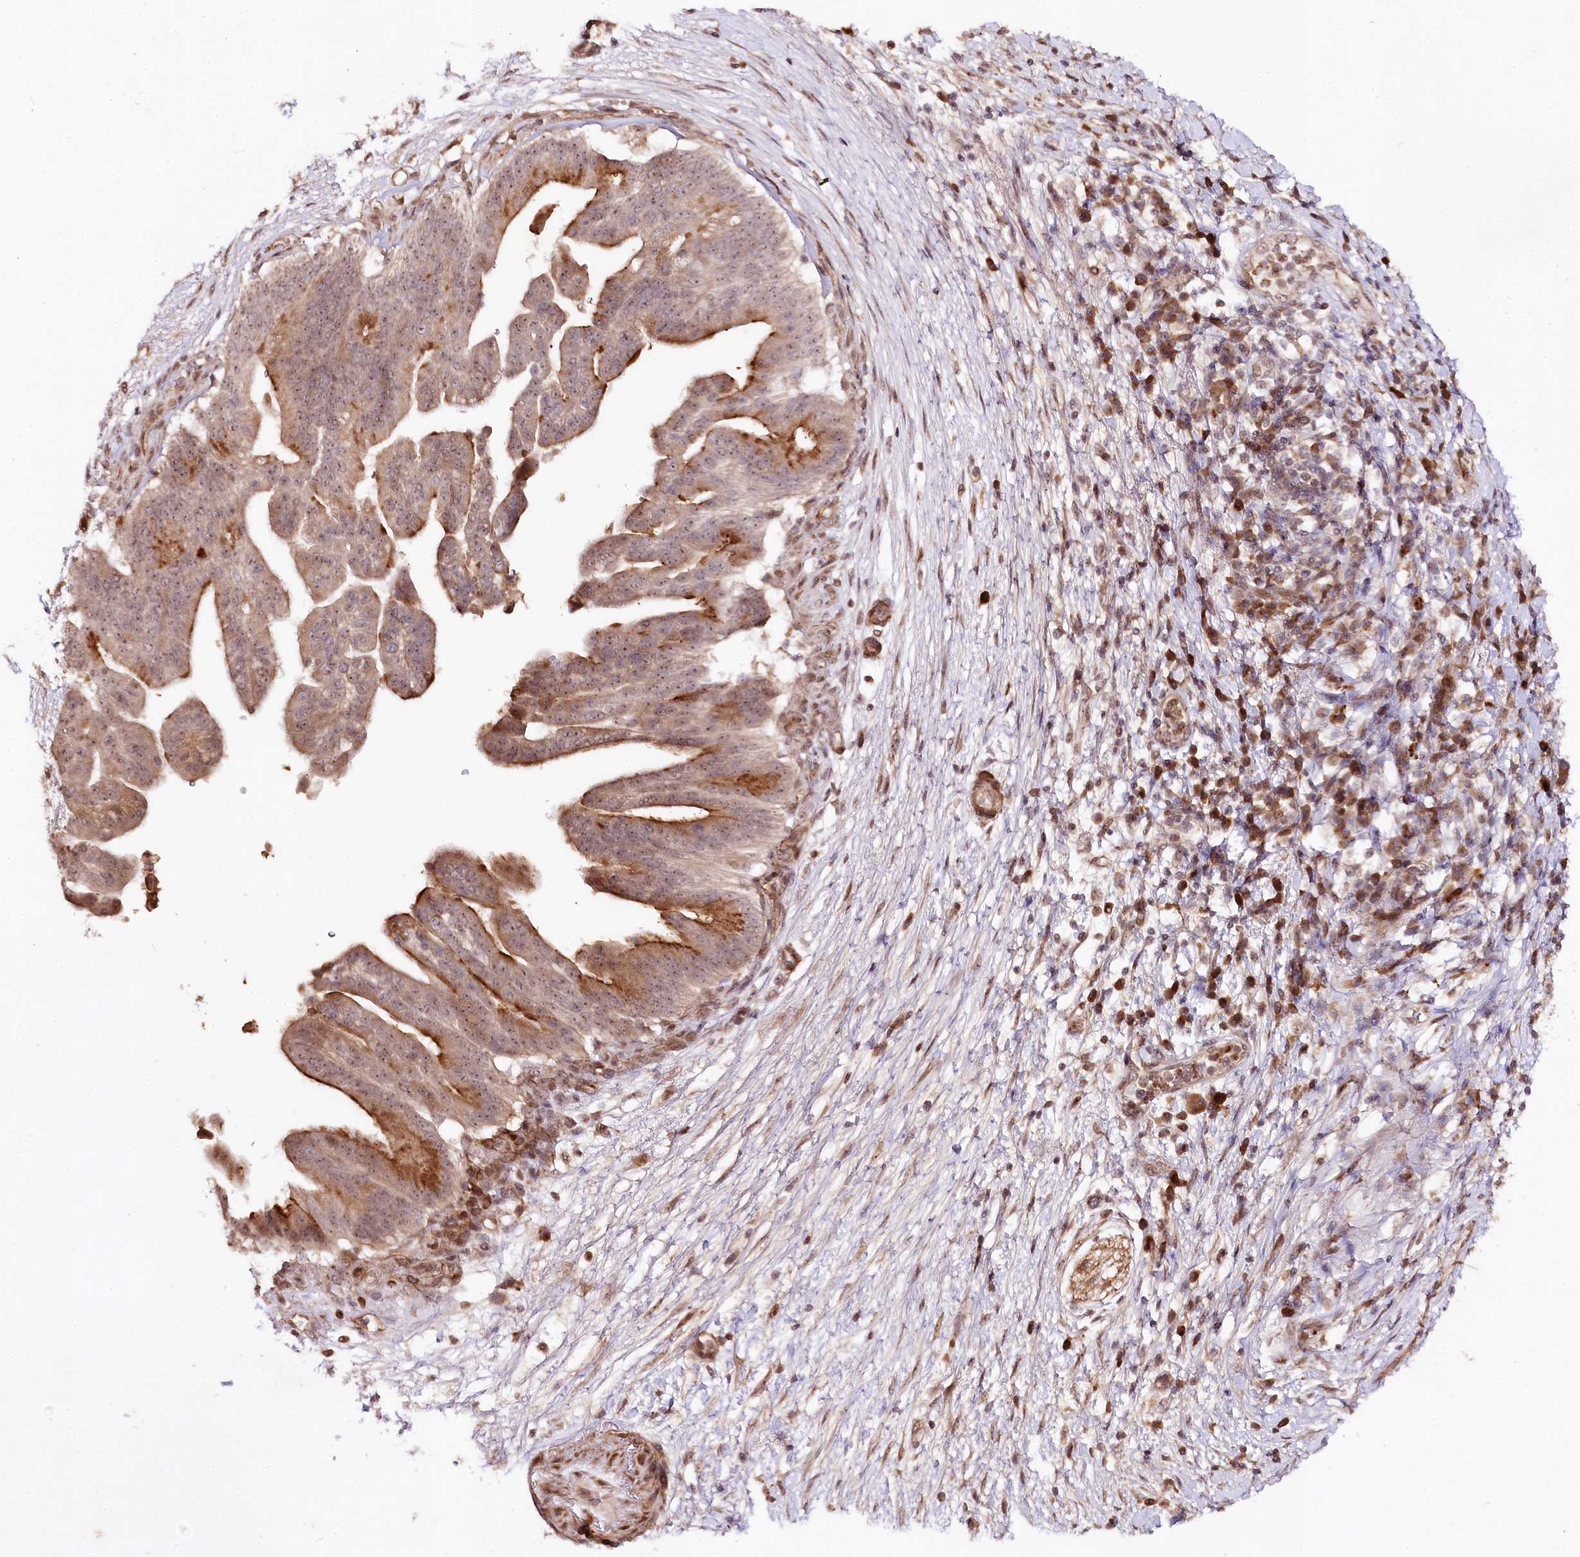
{"staining": {"intensity": "moderate", "quantity": ">75%", "location": "cytoplasmic/membranous,nuclear"}, "tissue": "pancreatic cancer", "cell_type": "Tumor cells", "image_type": "cancer", "snomed": [{"axis": "morphology", "description": "Adenocarcinoma, NOS"}, {"axis": "topography", "description": "Pancreas"}], "caption": "Tumor cells reveal medium levels of moderate cytoplasmic/membranous and nuclear positivity in approximately >75% of cells in pancreatic cancer (adenocarcinoma).", "gene": "DMP1", "patient": {"sex": "male", "age": 68}}